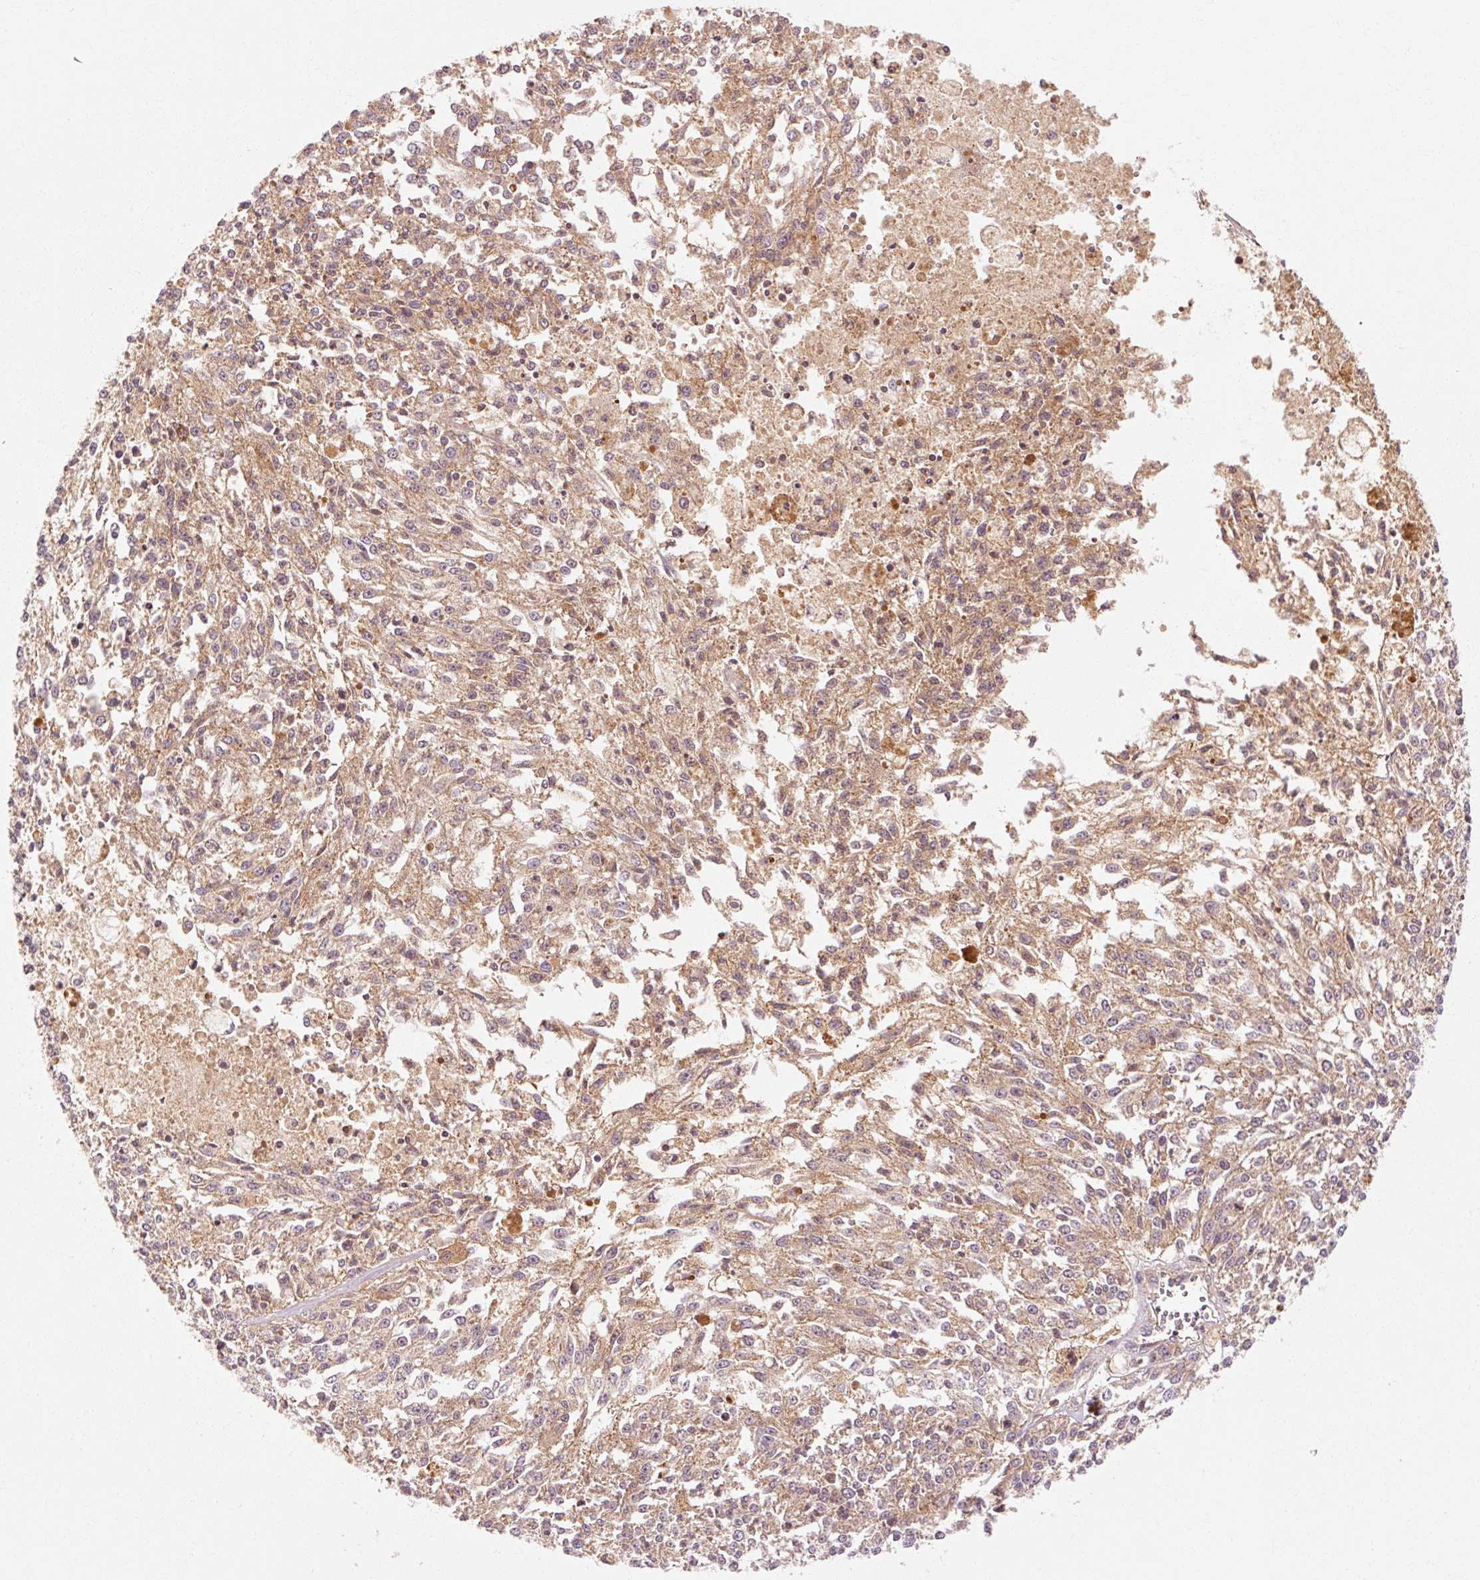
{"staining": {"intensity": "weak", "quantity": "<25%", "location": "cytoplasmic/membranous"}, "tissue": "melanoma", "cell_type": "Tumor cells", "image_type": "cancer", "snomed": [{"axis": "morphology", "description": "Malignant melanoma, NOS"}, {"axis": "topography", "description": "Skin"}], "caption": "This is an immunohistochemistry (IHC) image of human malignant melanoma. There is no positivity in tumor cells.", "gene": "CTNNA1", "patient": {"sex": "female", "age": 64}}